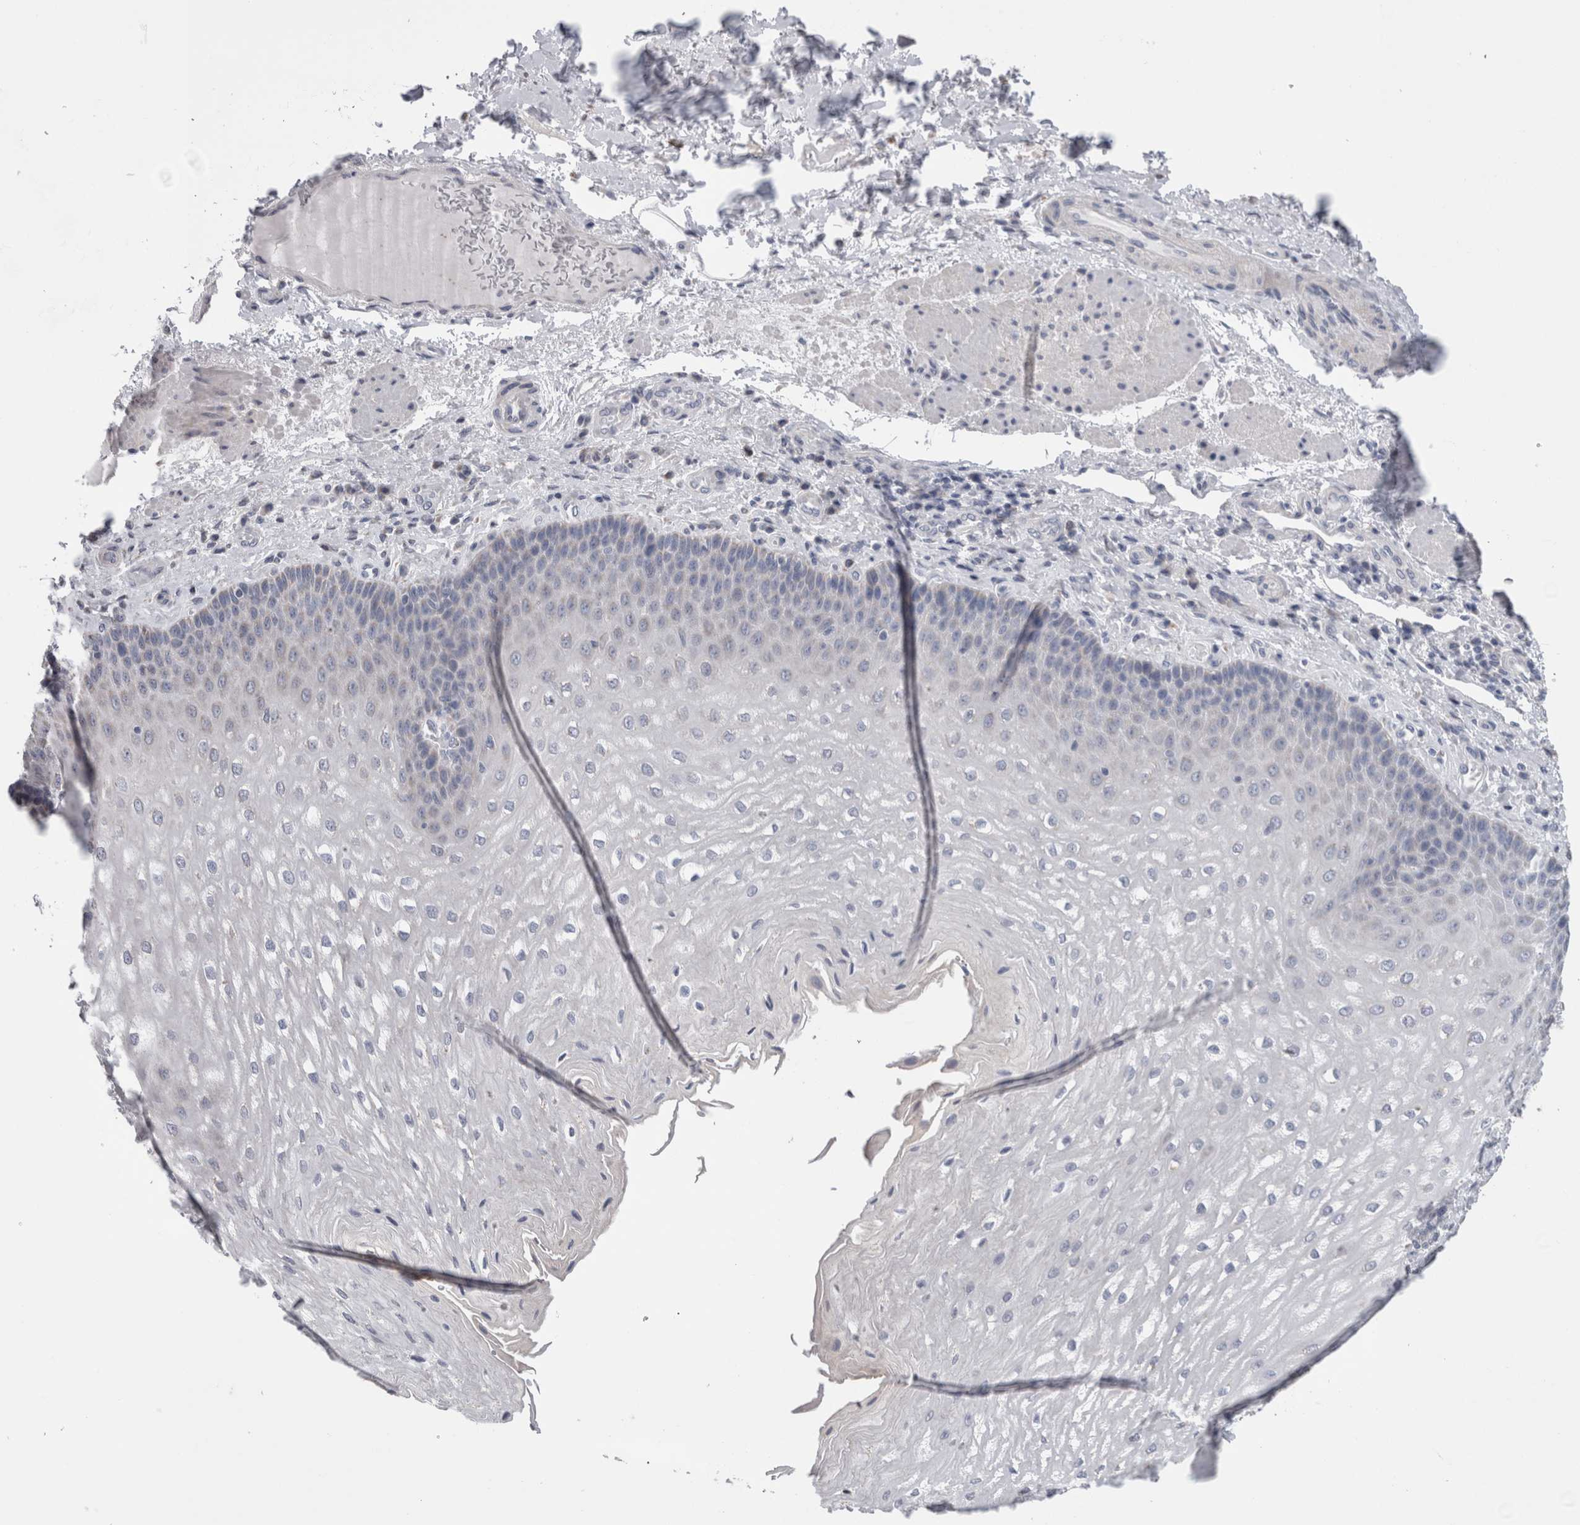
{"staining": {"intensity": "negative", "quantity": "none", "location": "none"}, "tissue": "esophagus", "cell_type": "Squamous epithelial cells", "image_type": "normal", "snomed": [{"axis": "morphology", "description": "Normal tissue, NOS"}, {"axis": "topography", "description": "Esophagus"}], "caption": "Squamous epithelial cells show no significant expression in benign esophagus.", "gene": "GDAP1", "patient": {"sex": "male", "age": 54}}